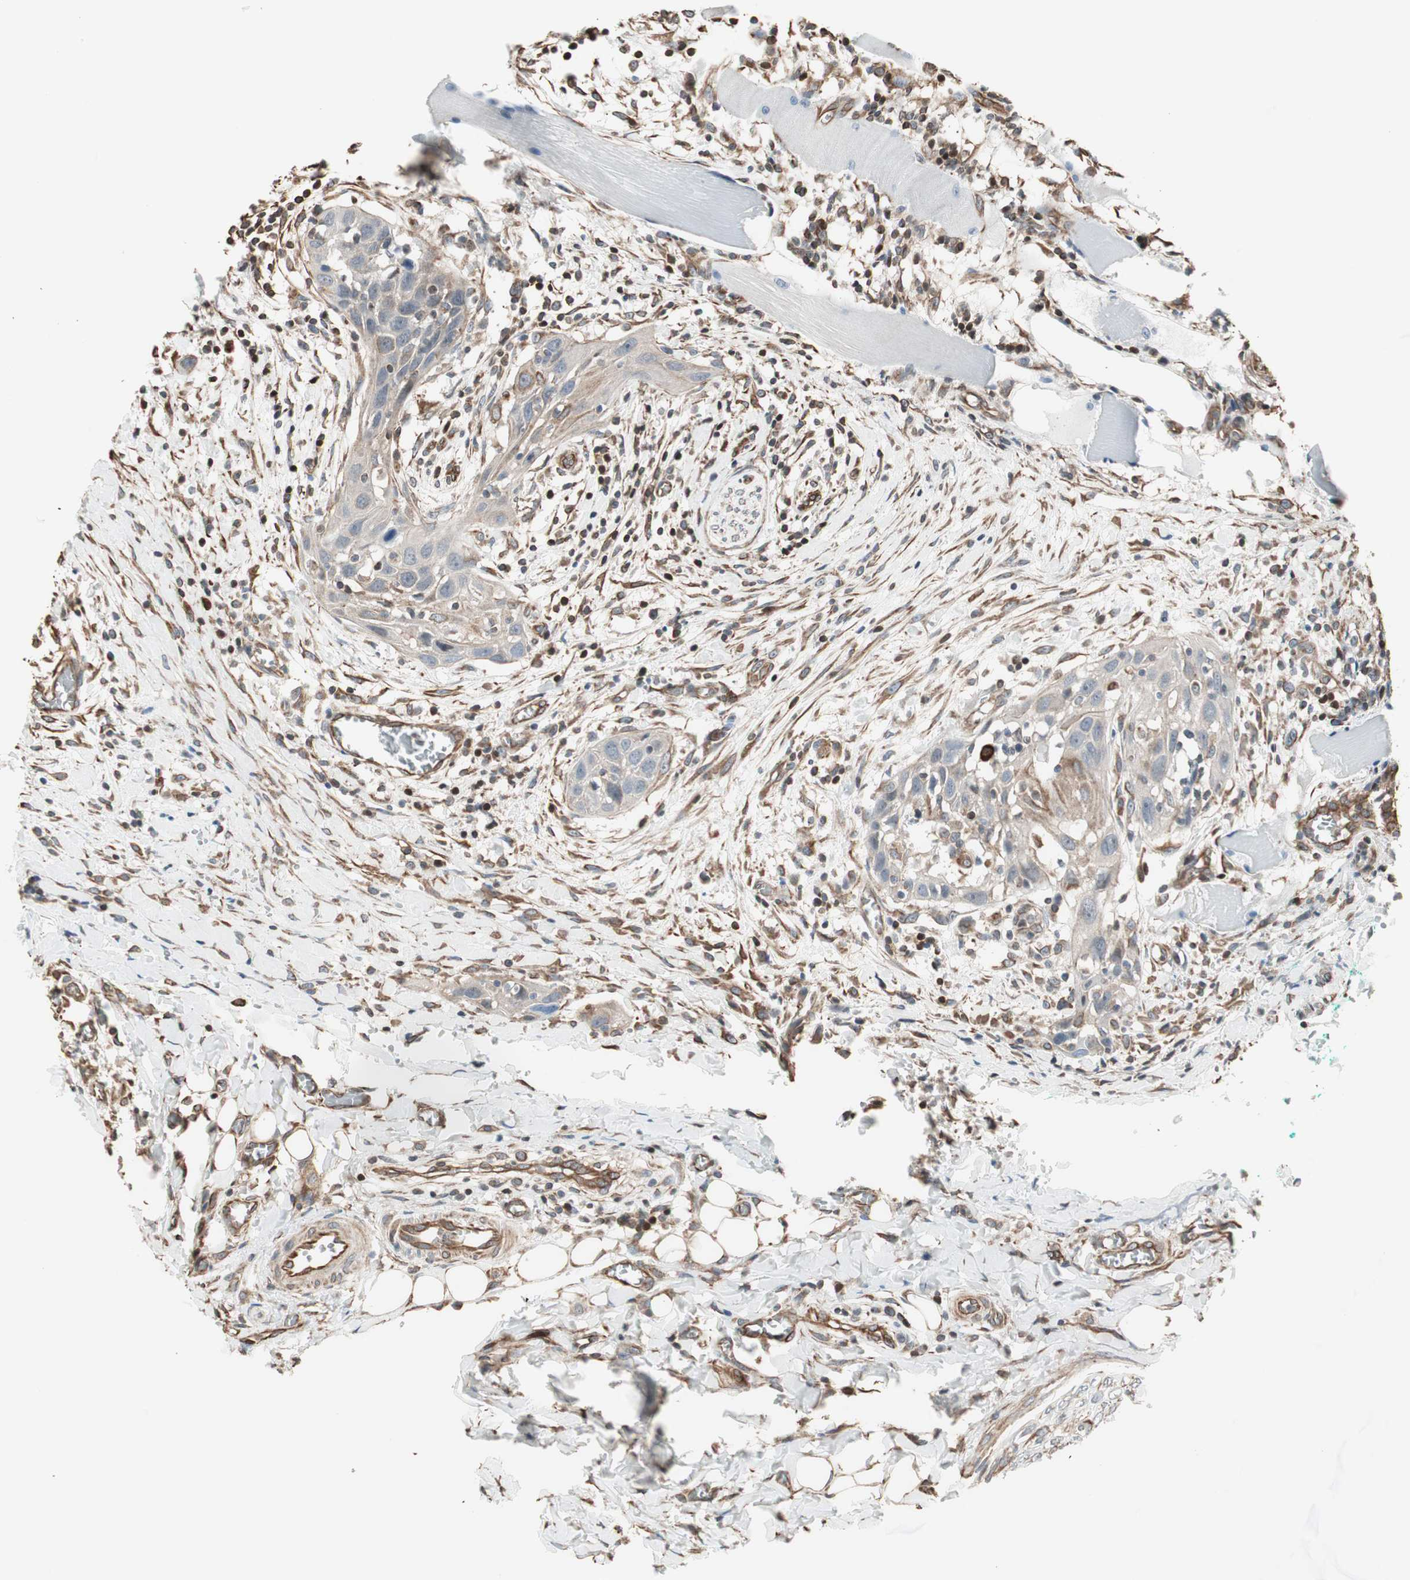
{"staining": {"intensity": "weak", "quantity": "25%-75%", "location": "cytoplasmic/membranous"}, "tissue": "head and neck cancer", "cell_type": "Tumor cells", "image_type": "cancer", "snomed": [{"axis": "morphology", "description": "Normal tissue, NOS"}, {"axis": "morphology", "description": "Squamous cell carcinoma, NOS"}, {"axis": "topography", "description": "Oral tissue"}, {"axis": "topography", "description": "Head-Neck"}], "caption": "Protein expression analysis of human head and neck squamous cell carcinoma reveals weak cytoplasmic/membranous expression in approximately 25%-75% of tumor cells.", "gene": "MAD2L2", "patient": {"sex": "female", "age": 50}}